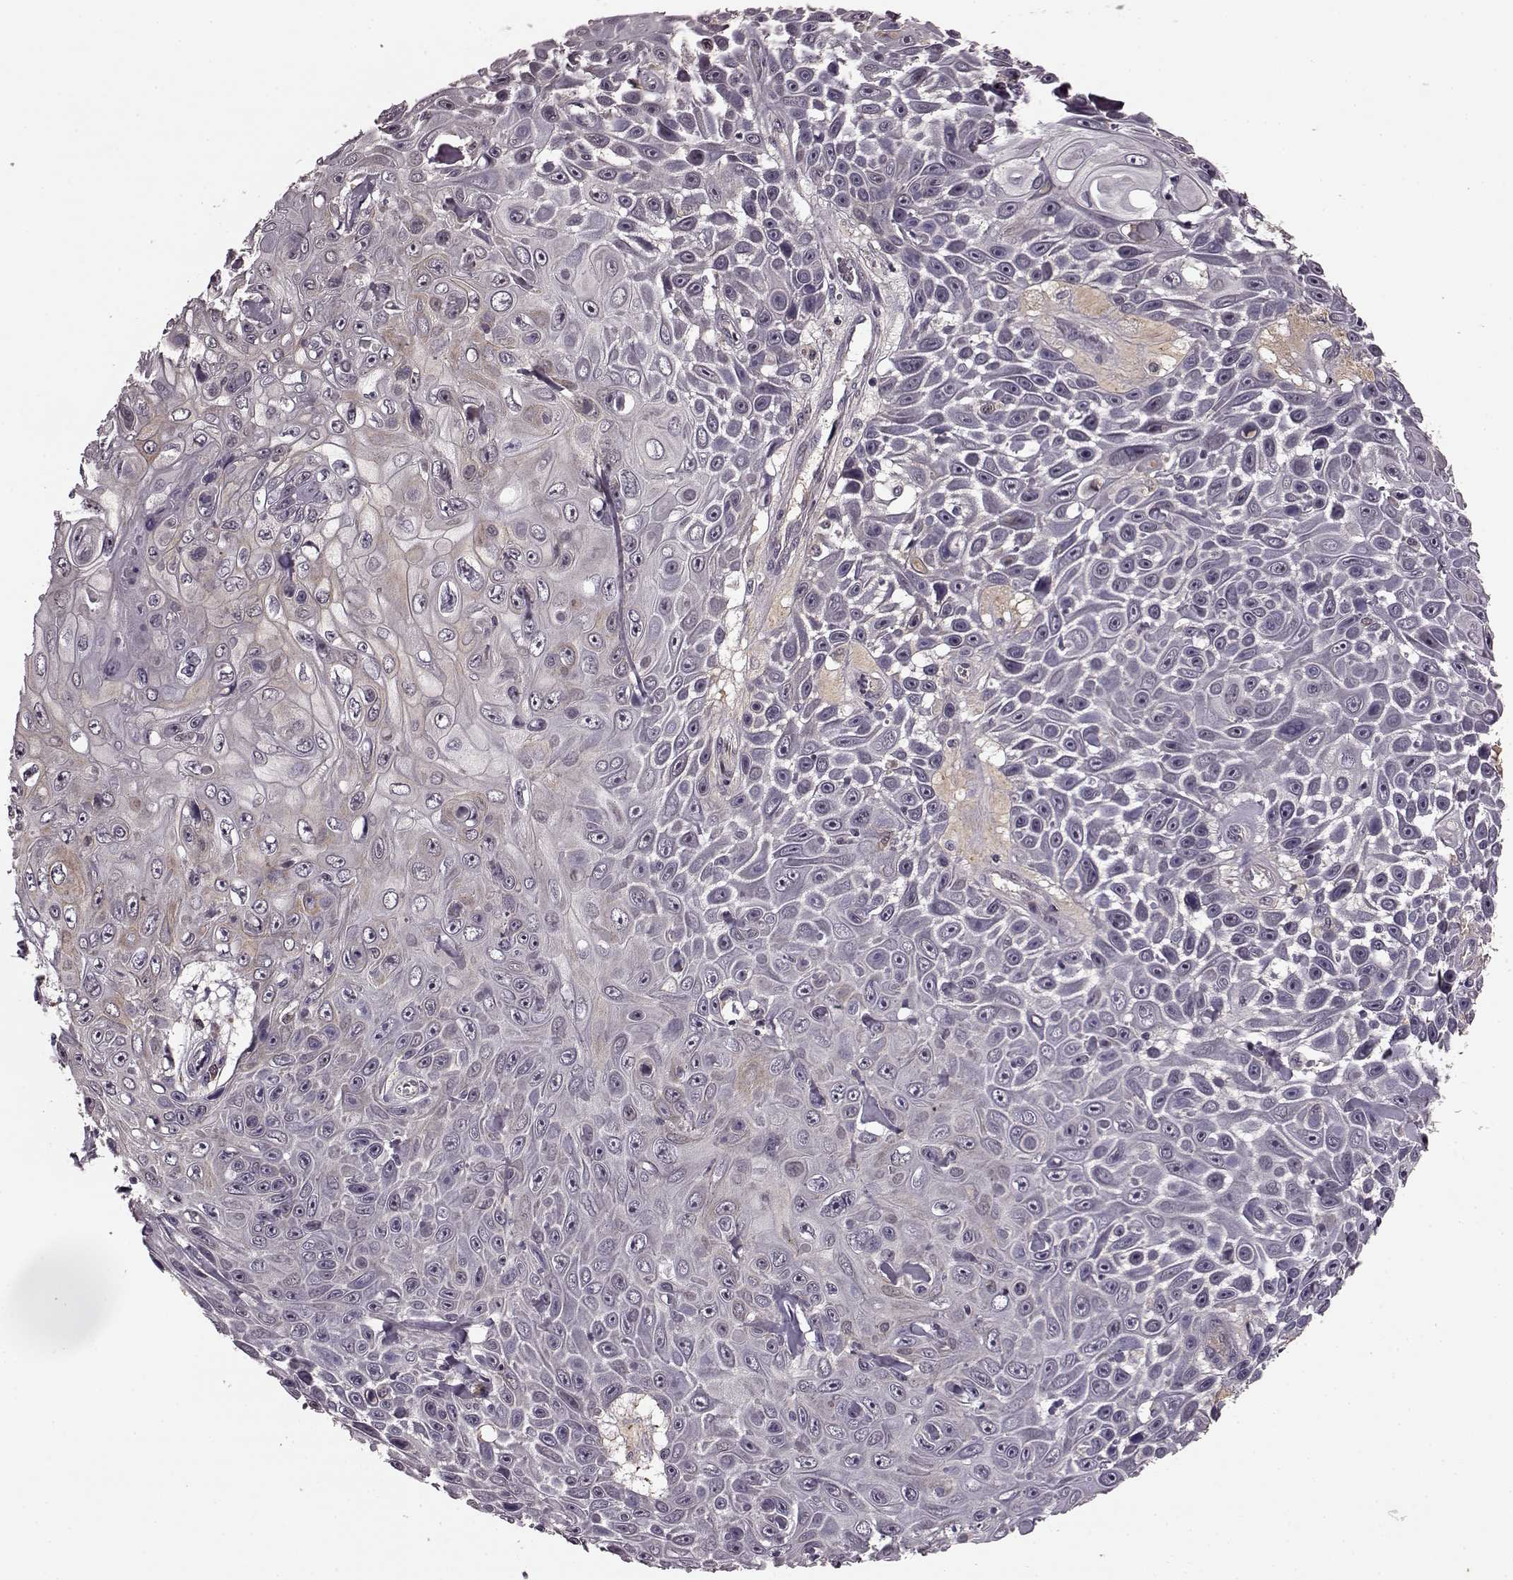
{"staining": {"intensity": "negative", "quantity": "none", "location": "none"}, "tissue": "skin cancer", "cell_type": "Tumor cells", "image_type": "cancer", "snomed": [{"axis": "morphology", "description": "Squamous cell carcinoma, NOS"}, {"axis": "topography", "description": "Skin"}], "caption": "An image of human skin squamous cell carcinoma is negative for staining in tumor cells. (Stains: DAB (3,3'-diaminobenzidine) immunohistochemistry (IHC) with hematoxylin counter stain, Microscopy: brightfield microscopy at high magnification).", "gene": "NRL", "patient": {"sex": "male", "age": 82}}